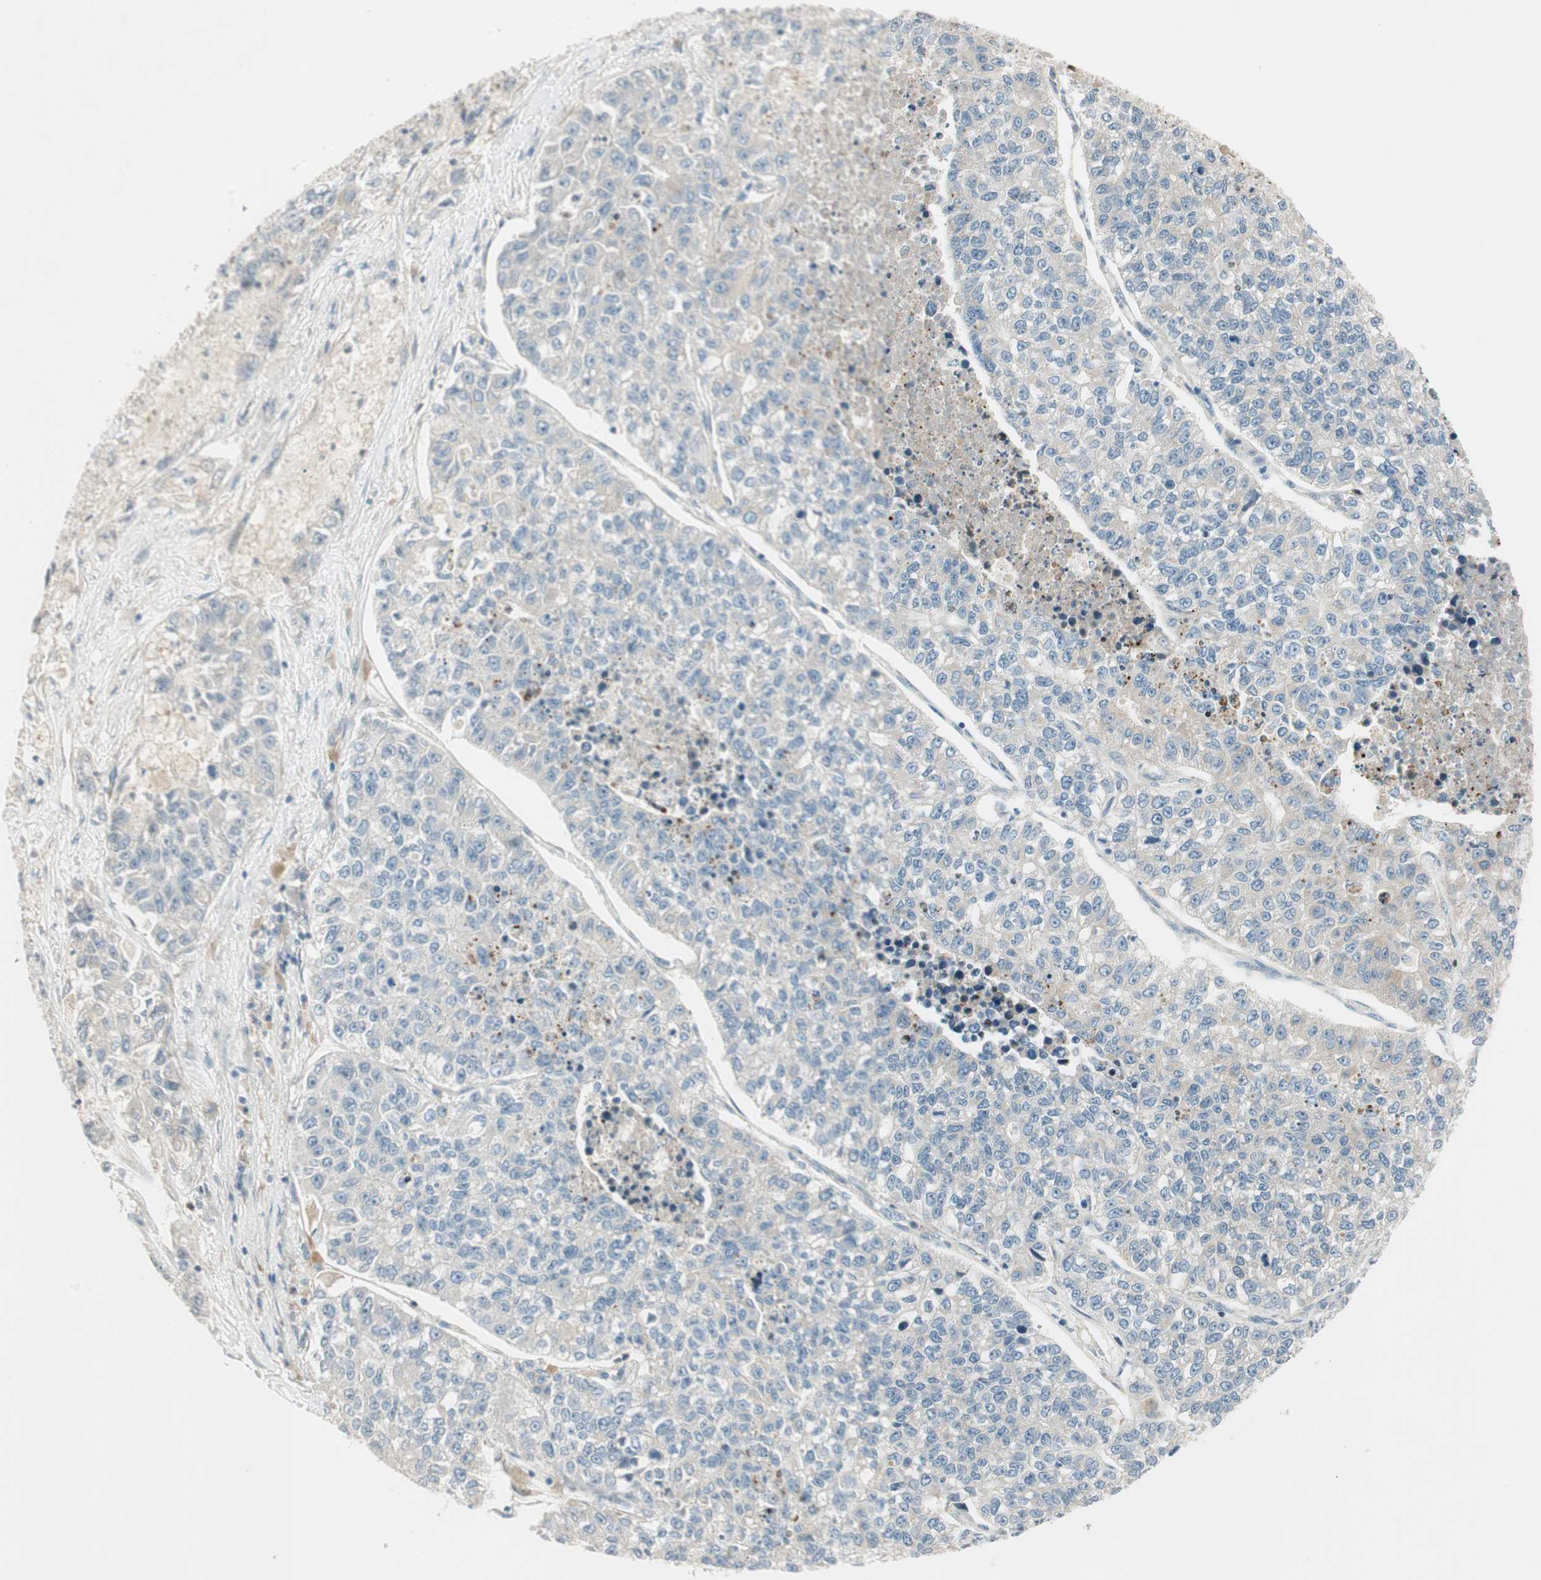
{"staining": {"intensity": "negative", "quantity": "none", "location": "none"}, "tissue": "lung cancer", "cell_type": "Tumor cells", "image_type": "cancer", "snomed": [{"axis": "morphology", "description": "Adenocarcinoma, NOS"}, {"axis": "topography", "description": "Lung"}], "caption": "Tumor cells are negative for protein expression in human lung cancer. (Immunohistochemistry (ihc), brightfield microscopy, high magnification).", "gene": "CGRRF1", "patient": {"sex": "male", "age": 49}}